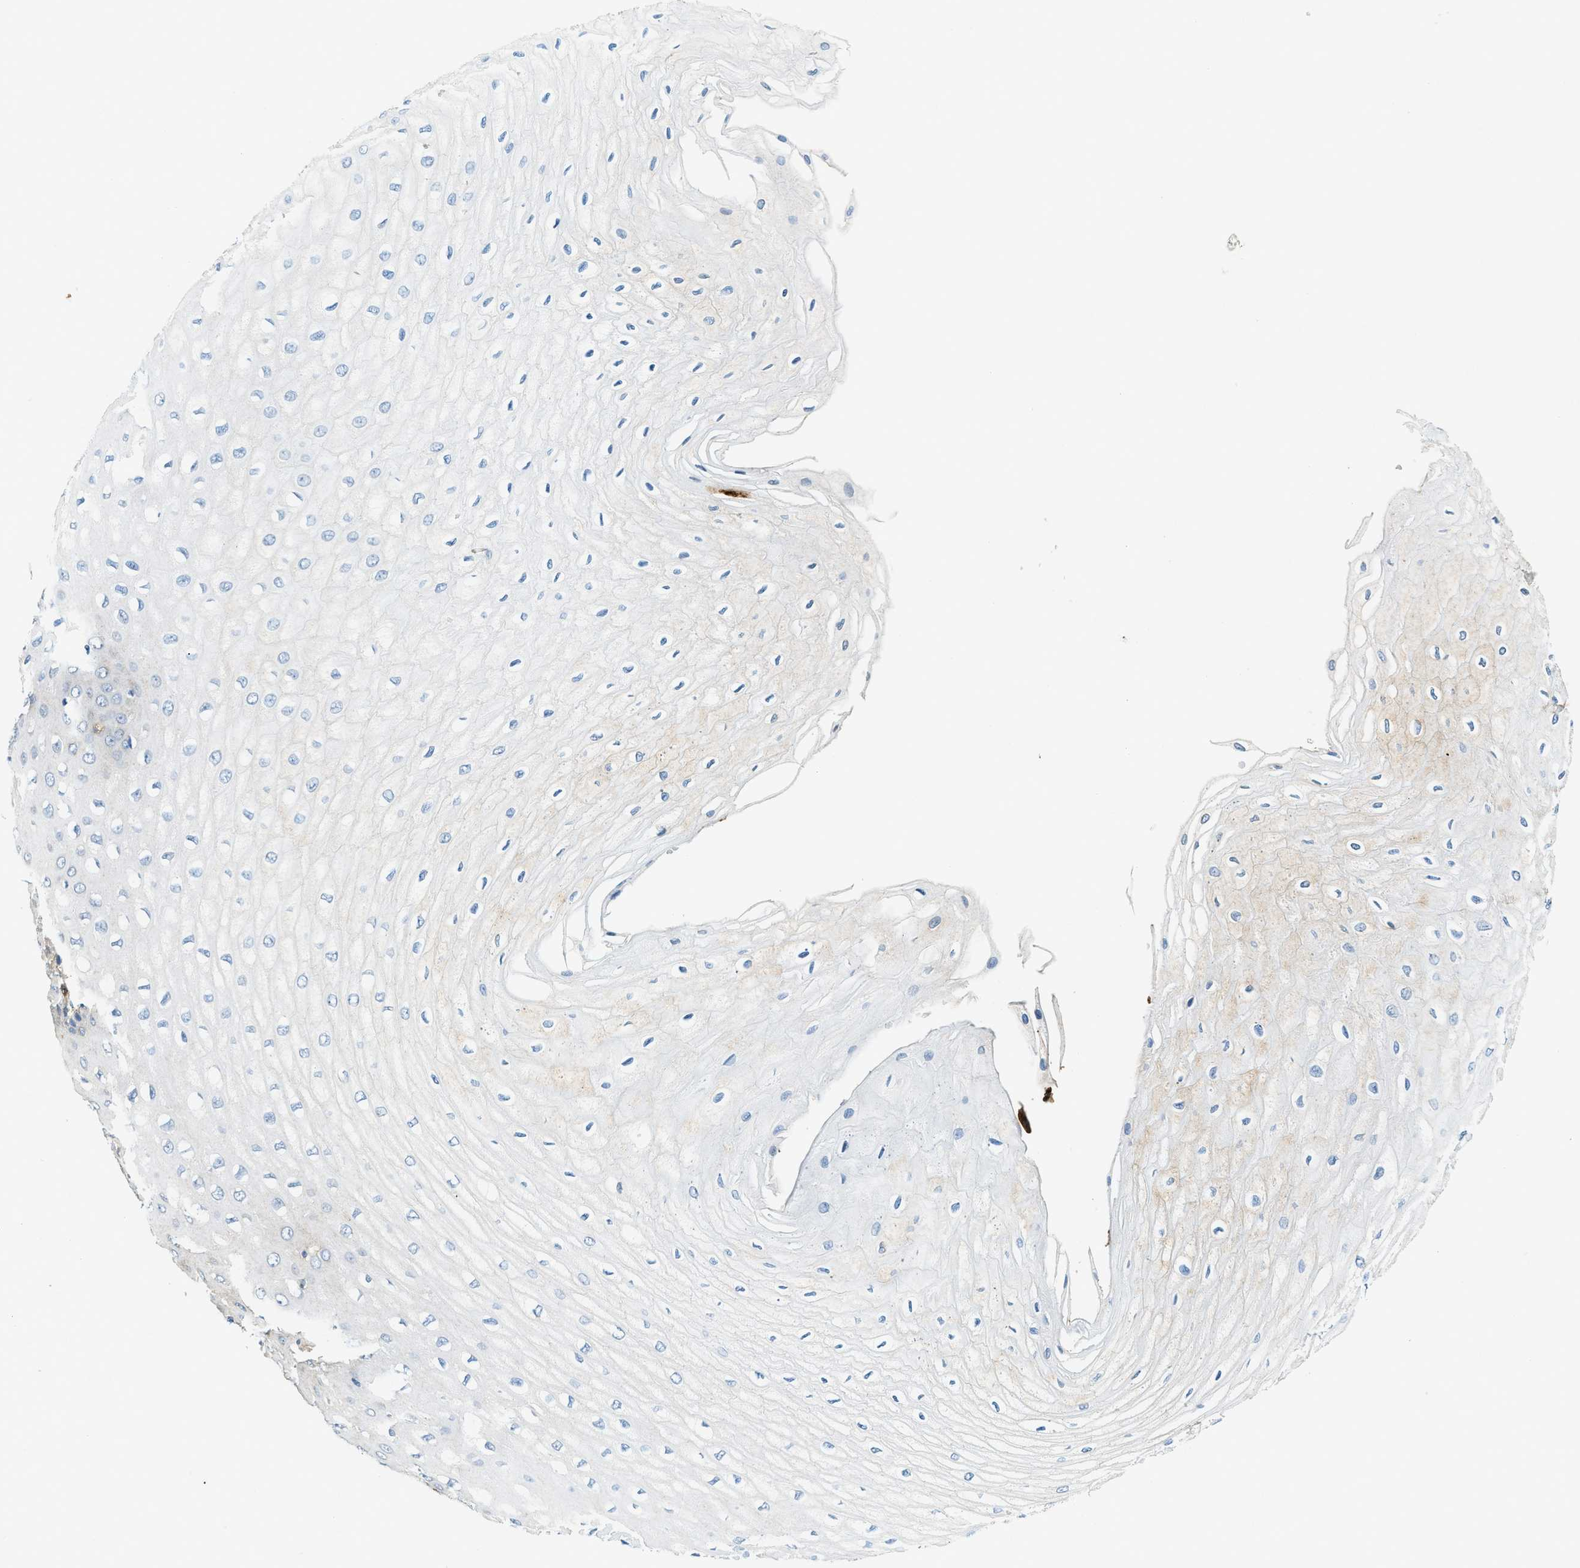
{"staining": {"intensity": "negative", "quantity": "none", "location": "none"}, "tissue": "esophagus", "cell_type": "Squamous epithelial cells", "image_type": "normal", "snomed": [{"axis": "morphology", "description": "Normal tissue, NOS"}, {"axis": "morphology", "description": "Squamous cell carcinoma, NOS"}, {"axis": "topography", "description": "Esophagus"}], "caption": "DAB (3,3'-diaminobenzidine) immunohistochemical staining of normal human esophagus demonstrates no significant staining in squamous epithelial cells.", "gene": "TPSAB1", "patient": {"sex": "male", "age": 65}}